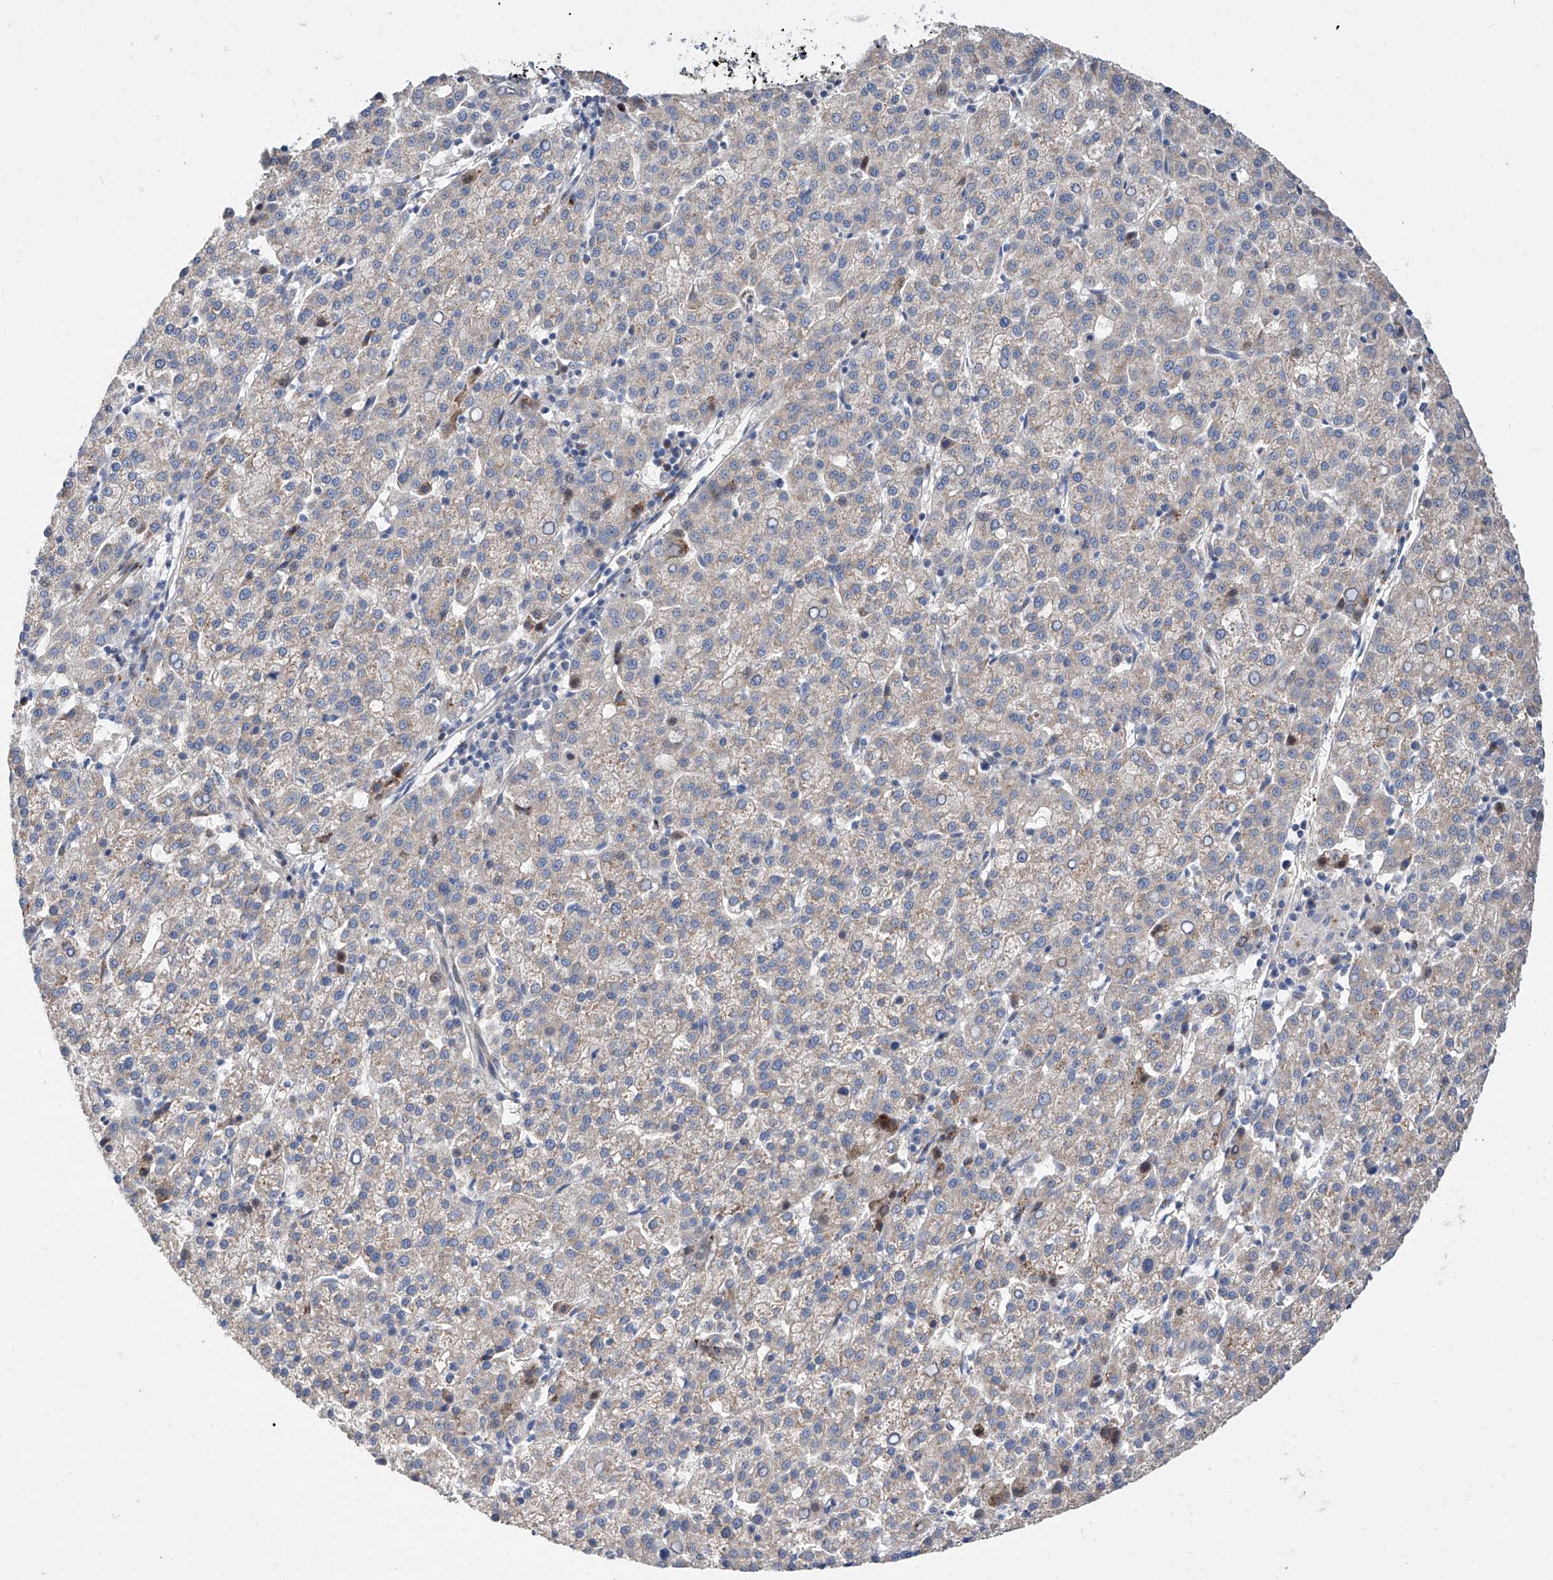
{"staining": {"intensity": "negative", "quantity": "none", "location": "none"}, "tissue": "liver cancer", "cell_type": "Tumor cells", "image_type": "cancer", "snomed": [{"axis": "morphology", "description": "Carcinoma, Hepatocellular, NOS"}, {"axis": "topography", "description": "Liver"}], "caption": "This is a histopathology image of immunohistochemistry staining of liver cancer, which shows no positivity in tumor cells.", "gene": "FUCA2", "patient": {"sex": "female", "age": 58}}